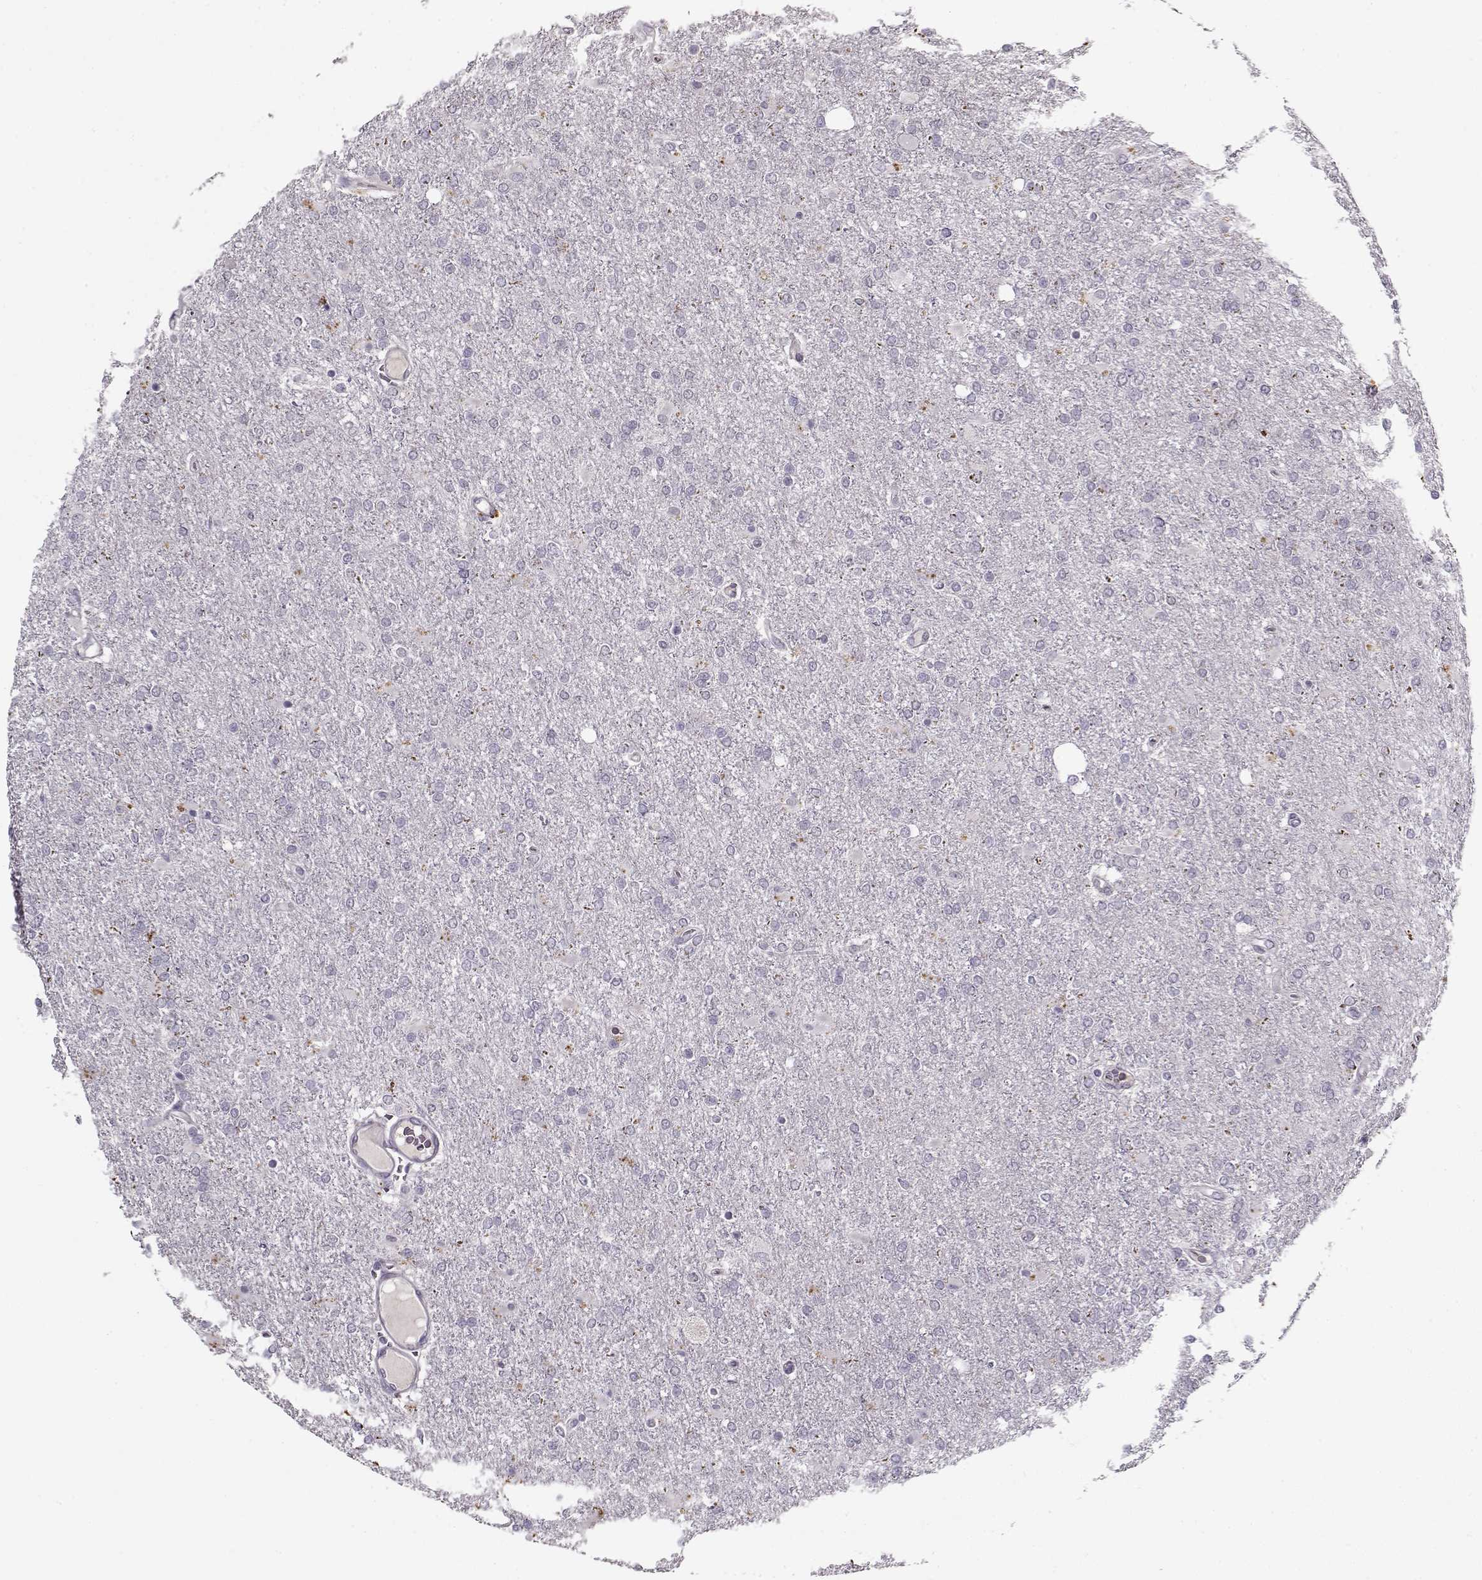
{"staining": {"intensity": "negative", "quantity": "none", "location": "none"}, "tissue": "glioma", "cell_type": "Tumor cells", "image_type": "cancer", "snomed": [{"axis": "morphology", "description": "Glioma, malignant, High grade"}, {"axis": "topography", "description": "Cerebral cortex"}], "caption": "Image shows no protein expression in tumor cells of glioma tissue. The staining was performed using DAB (3,3'-diaminobenzidine) to visualize the protein expression in brown, while the nuclei were stained in blue with hematoxylin (Magnification: 20x).", "gene": "LUM", "patient": {"sex": "male", "age": 70}}